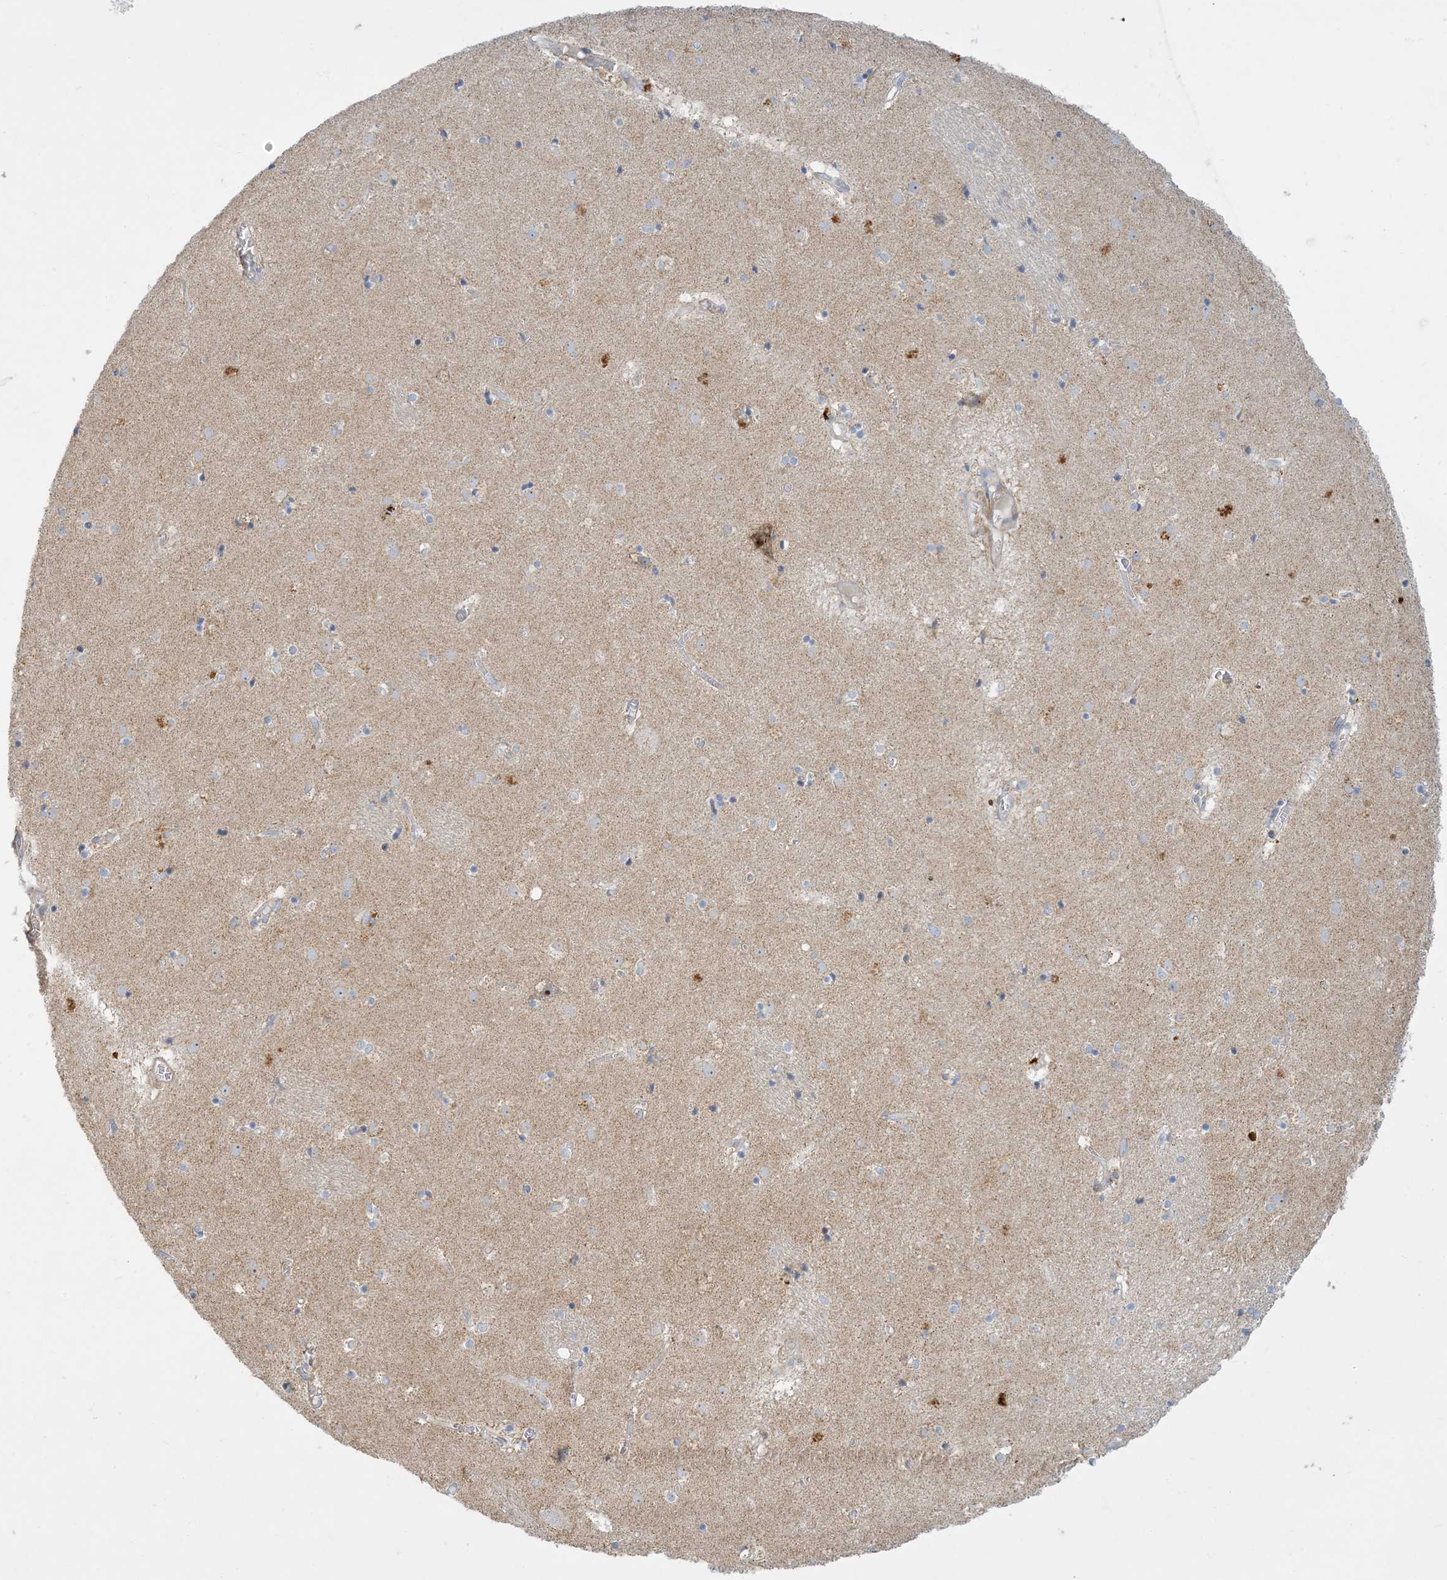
{"staining": {"intensity": "negative", "quantity": "none", "location": "none"}, "tissue": "caudate", "cell_type": "Glial cells", "image_type": "normal", "snomed": [{"axis": "morphology", "description": "Normal tissue, NOS"}, {"axis": "topography", "description": "Lateral ventricle wall"}], "caption": "Glial cells show no significant protein staining in unremarkable caudate. (DAB immunohistochemistry visualized using brightfield microscopy, high magnification).", "gene": "LTN1", "patient": {"sex": "male", "age": 70}}